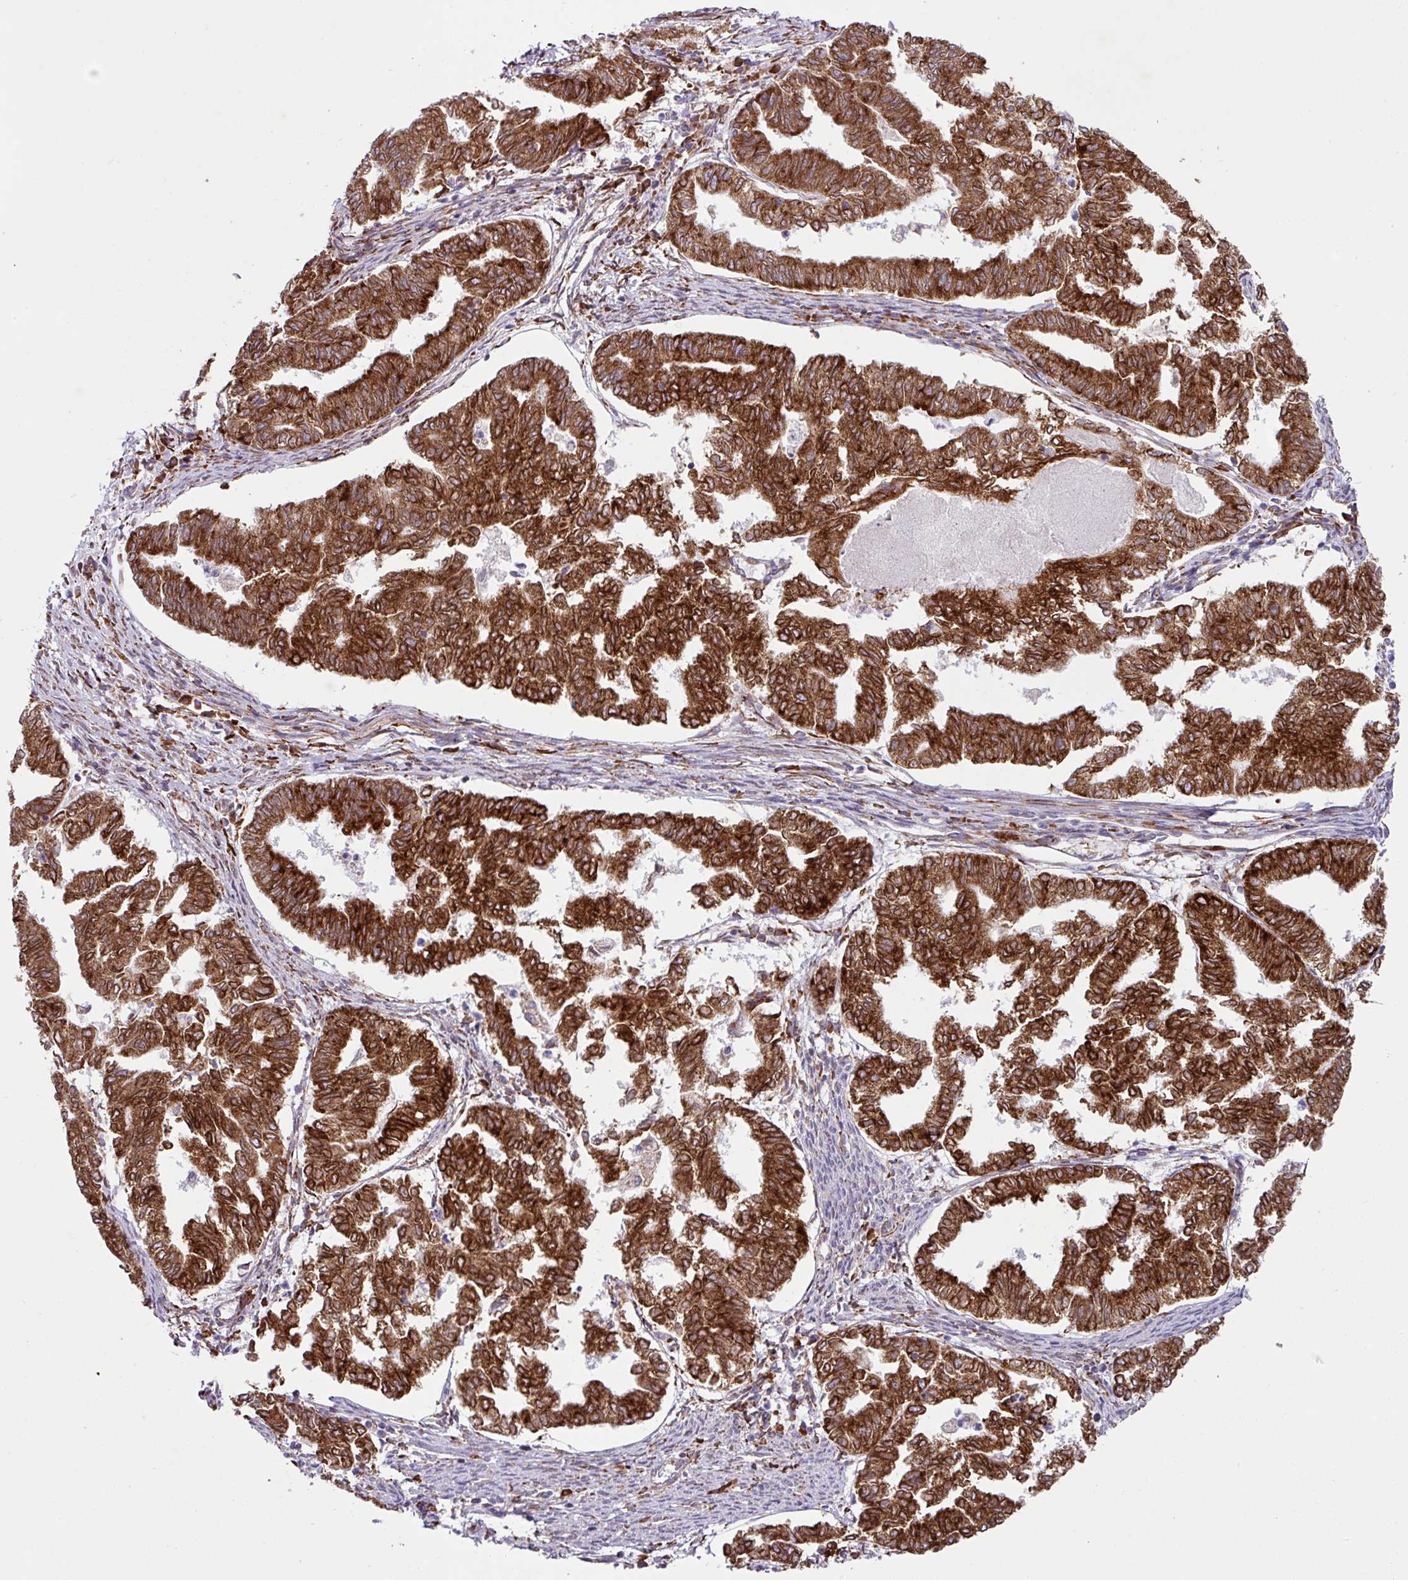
{"staining": {"intensity": "strong", "quantity": ">75%", "location": "cytoplasmic/membranous"}, "tissue": "endometrial cancer", "cell_type": "Tumor cells", "image_type": "cancer", "snomed": [{"axis": "morphology", "description": "Adenocarcinoma, NOS"}, {"axis": "topography", "description": "Endometrium"}], "caption": "Endometrial adenocarcinoma stained for a protein reveals strong cytoplasmic/membranous positivity in tumor cells.", "gene": "SLC39A7", "patient": {"sex": "female", "age": 79}}